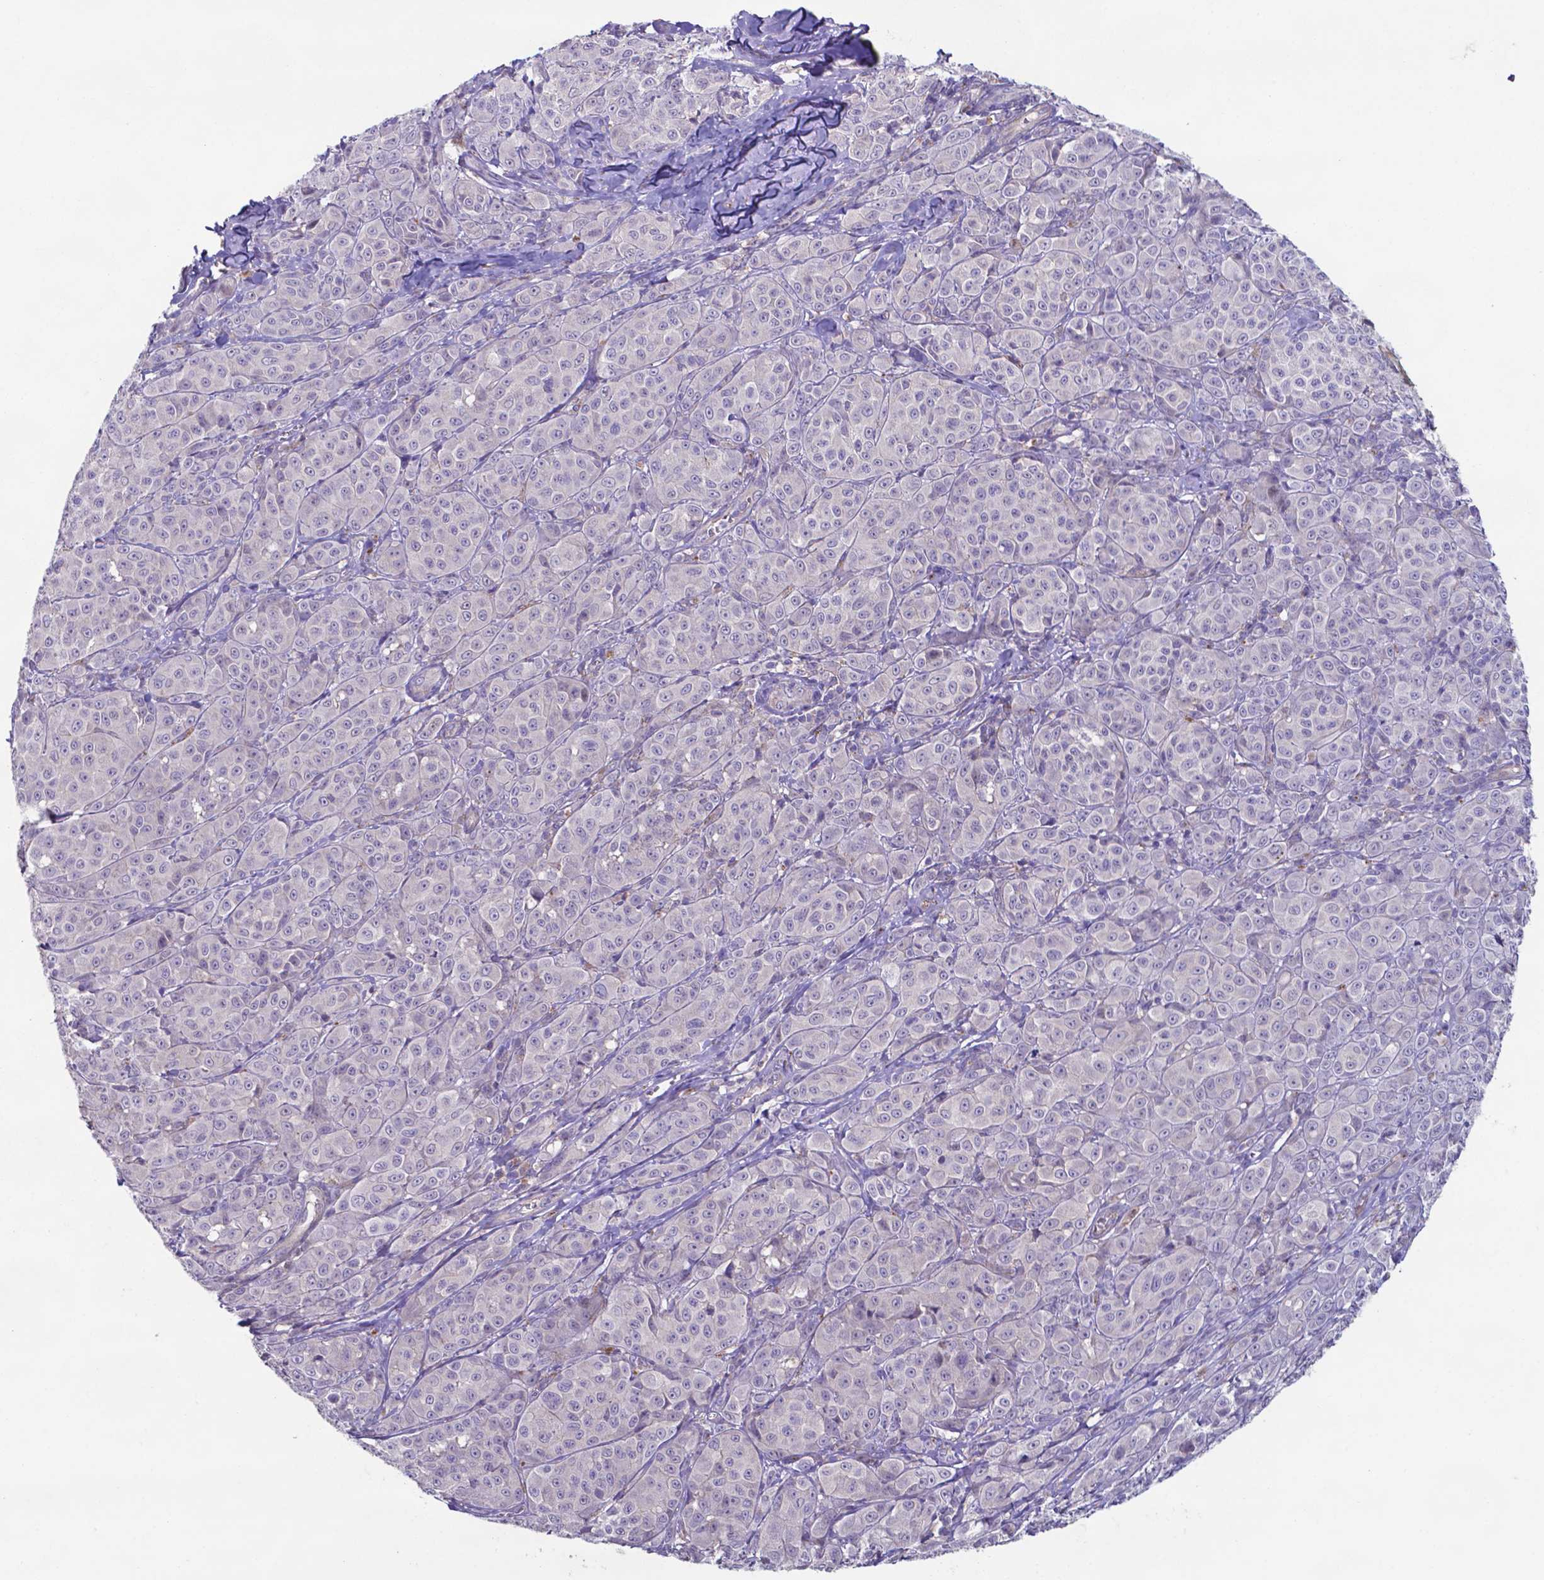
{"staining": {"intensity": "negative", "quantity": "none", "location": "none"}, "tissue": "melanoma", "cell_type": "Tumor cells", "image_type": "cancer", "snomed": [{"axis": "morphology", "description": "Malignant melanoma, NOS"}, {"axis": "topography", "description": "Skin"}], "caption": "Malignant melanoma was stained to show a protein in brown. There is no significant staining in tumor cells.", "gene": "TYRO3", "patient": {"sex": "male", "age": 89}}